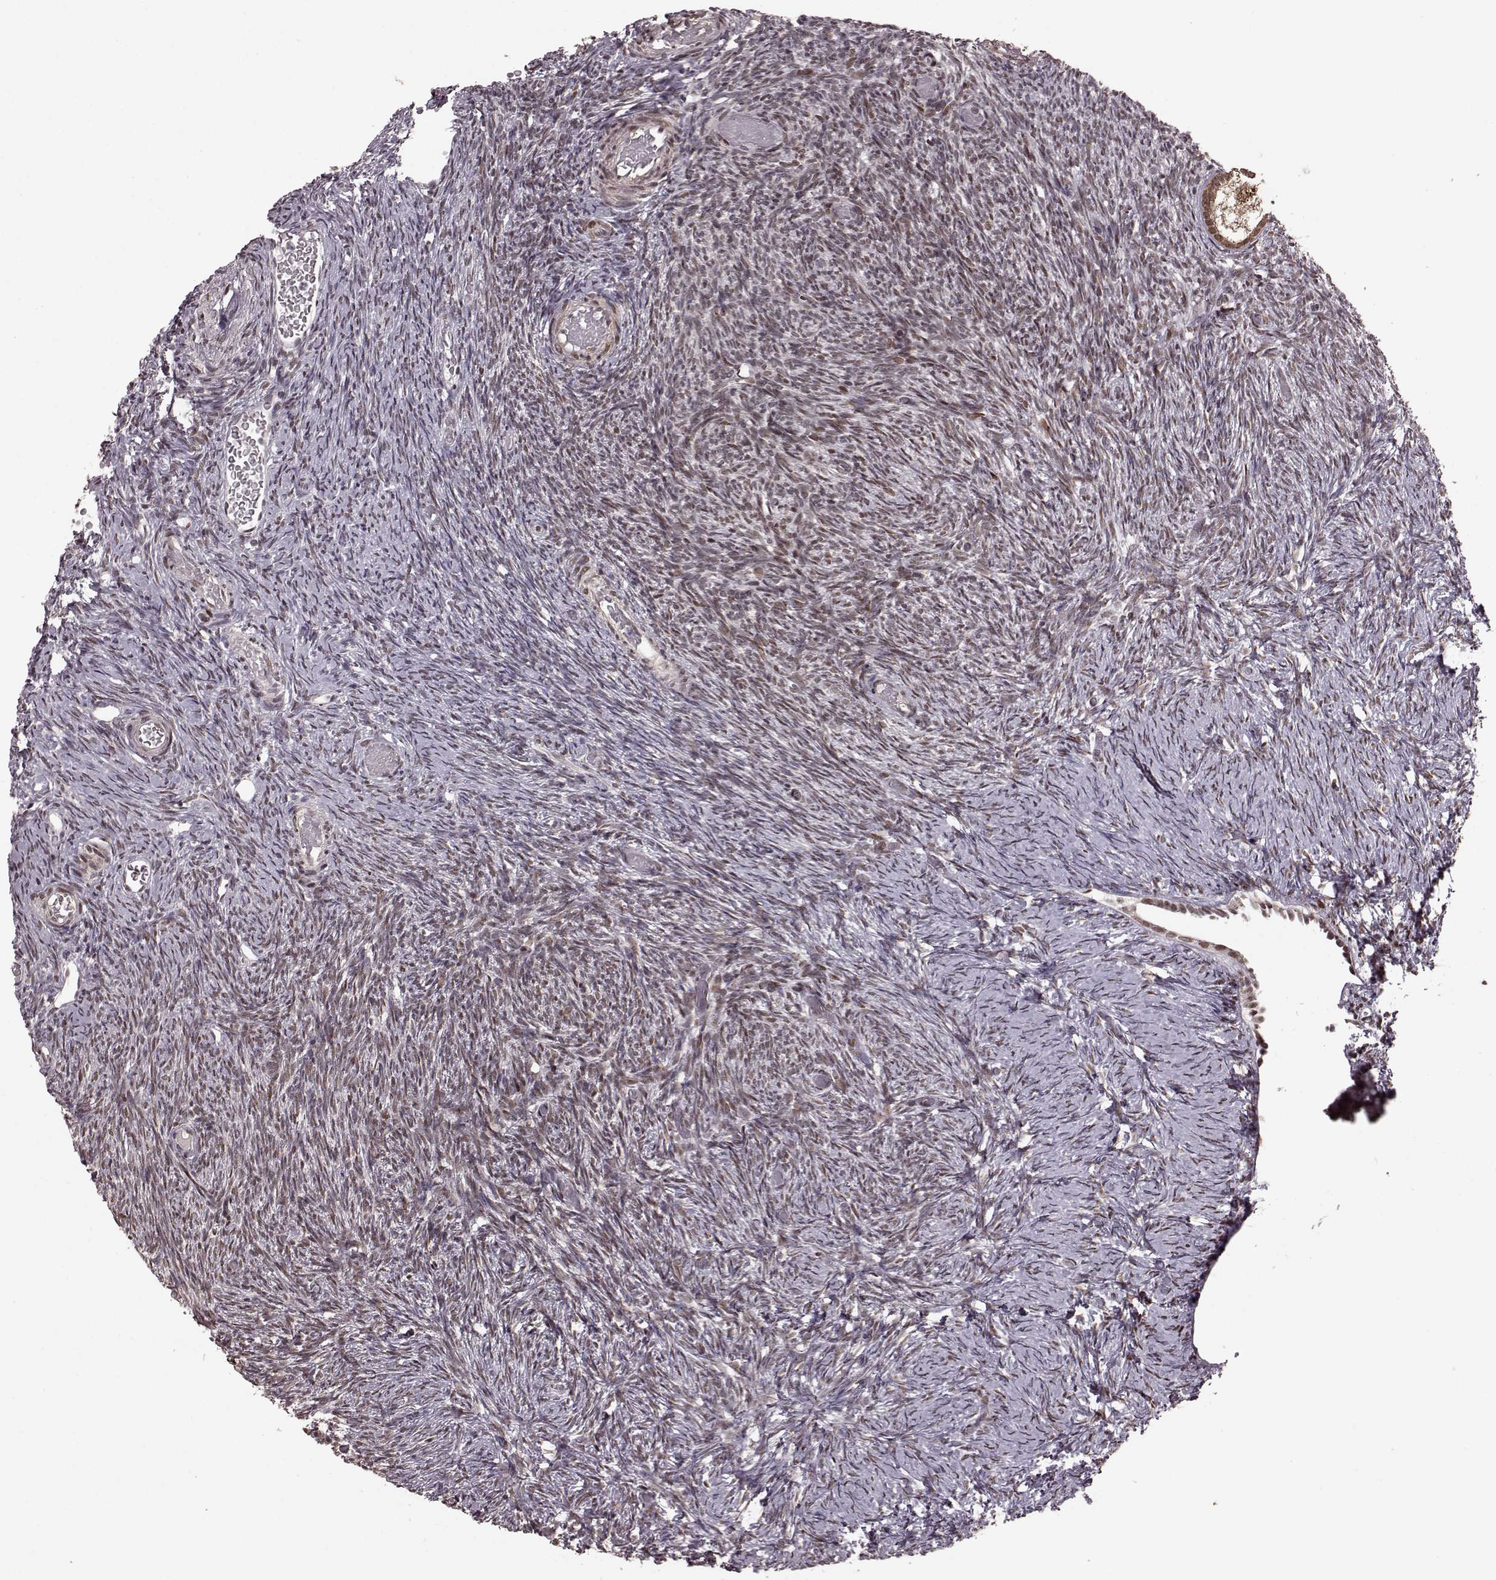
{"staining": {"intensity": "moderate", "quantity": ">75%", "location": "nuclear"}, "tissue": "ovary", "cell_type": "Follicle cells", "image_type": "normal", "snomed": [{"axis": "morphology", "description": "Normal tissue, NOS"}, {"axis": "topography", "description": "Ovary"}], "caption": "Ovary stained for a protein (brown) demonstrates moderate nuclear positive expression in approximately >75% of follicle cells.", "gene": "NR2C1", "patient": {"sex": "female", "age": 39}}